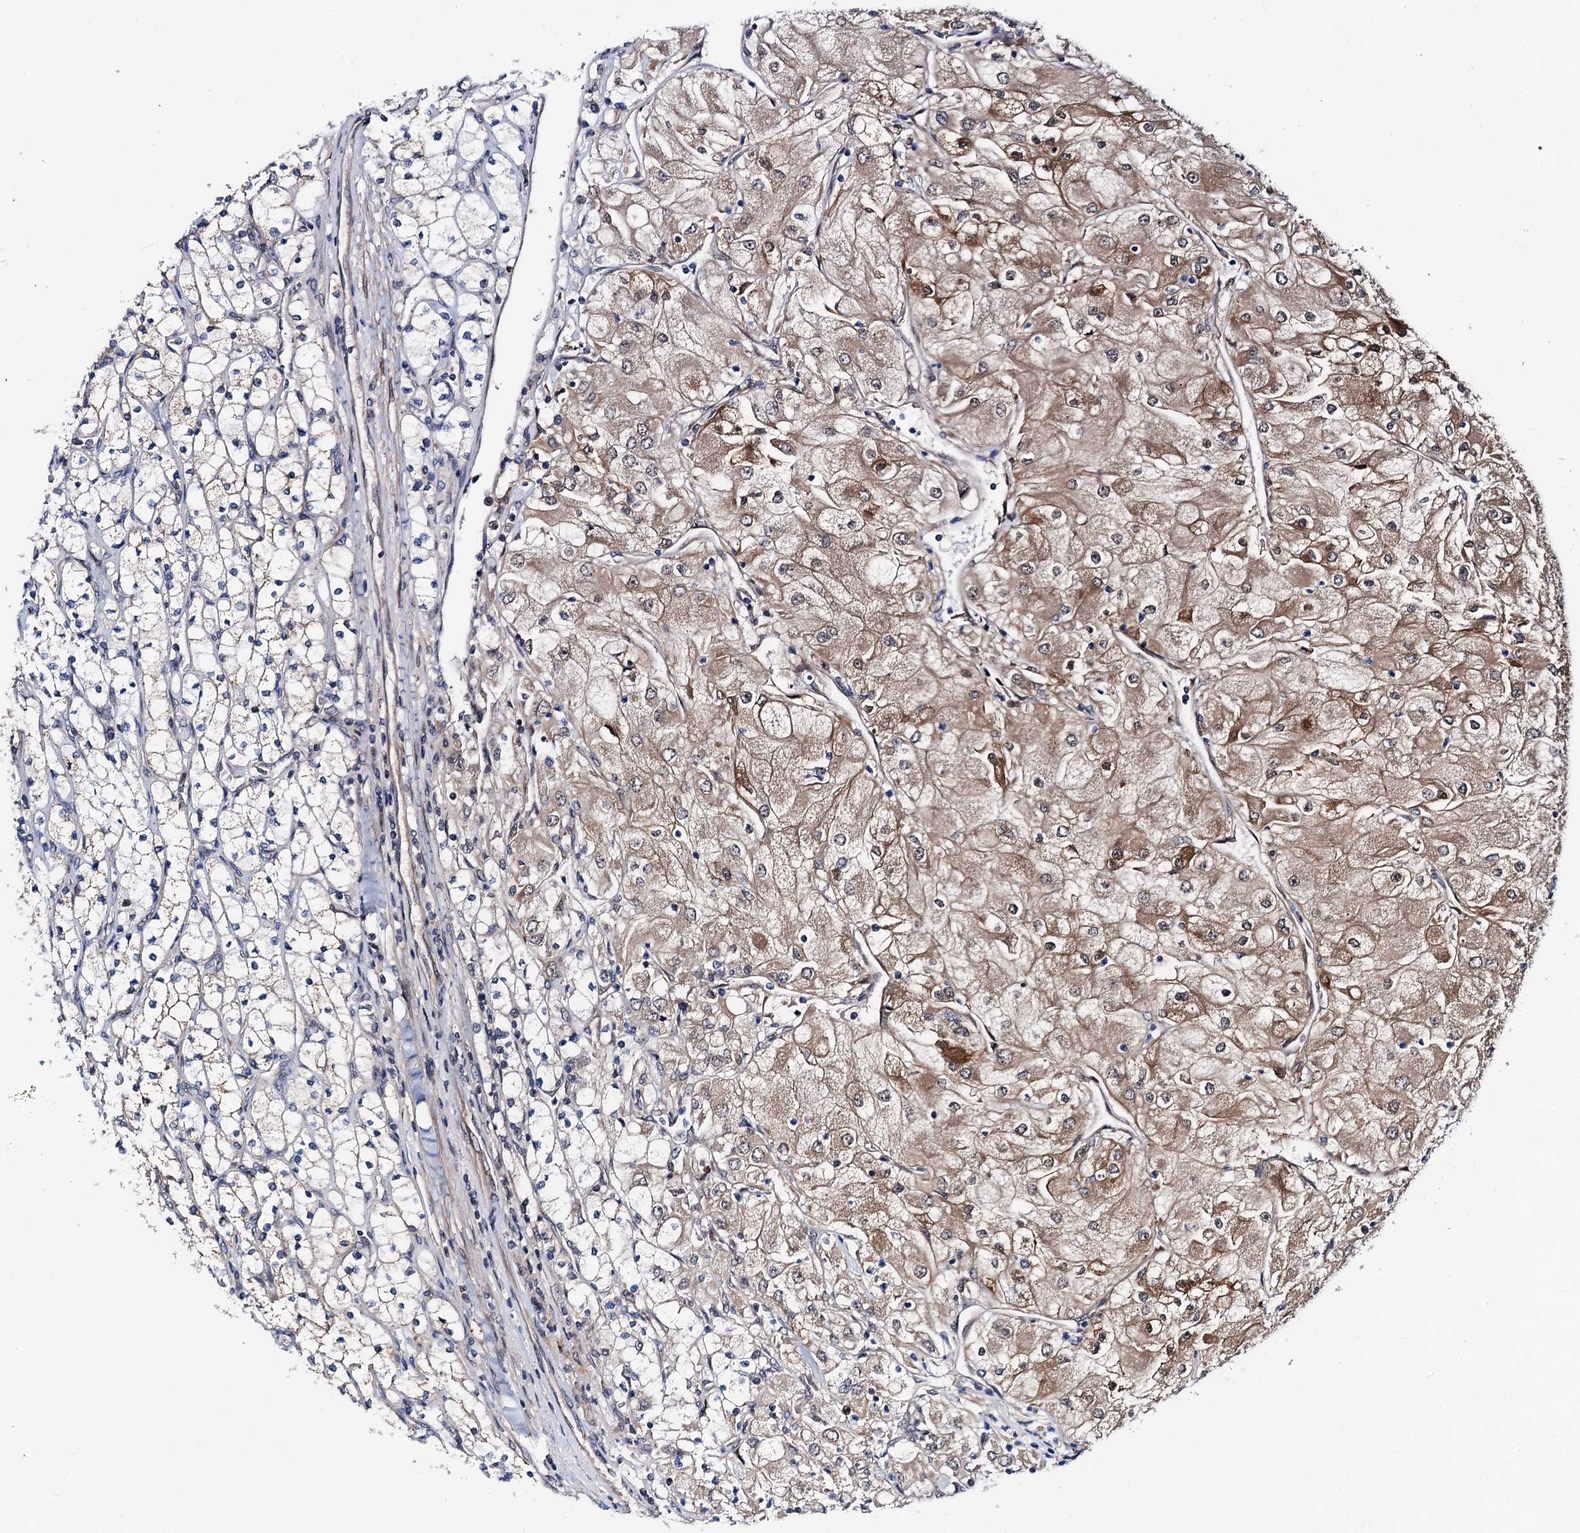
{"staining": {"intensity": "moderate", "quantity": "25%-75%", "location": "cytoplasmic/membranous"}, "tissue": "renal cancer", "cell_type": "Tumor cells", "image_type": "cancer", "snomed": [{"axis": "morphology", "description": "Adenocarcinoma, NOS"}, {"axis": "topography", "description": "Kidney"}], "caption": "Adenocarcinoma (renal) was stained to show a protein in brown. There is medium levels of moderate cytoplasmic/membranous staining in about 25%-75% of tumor cells.", "gene": "COA4", "patient": {"sex": "male", "age": 80}}